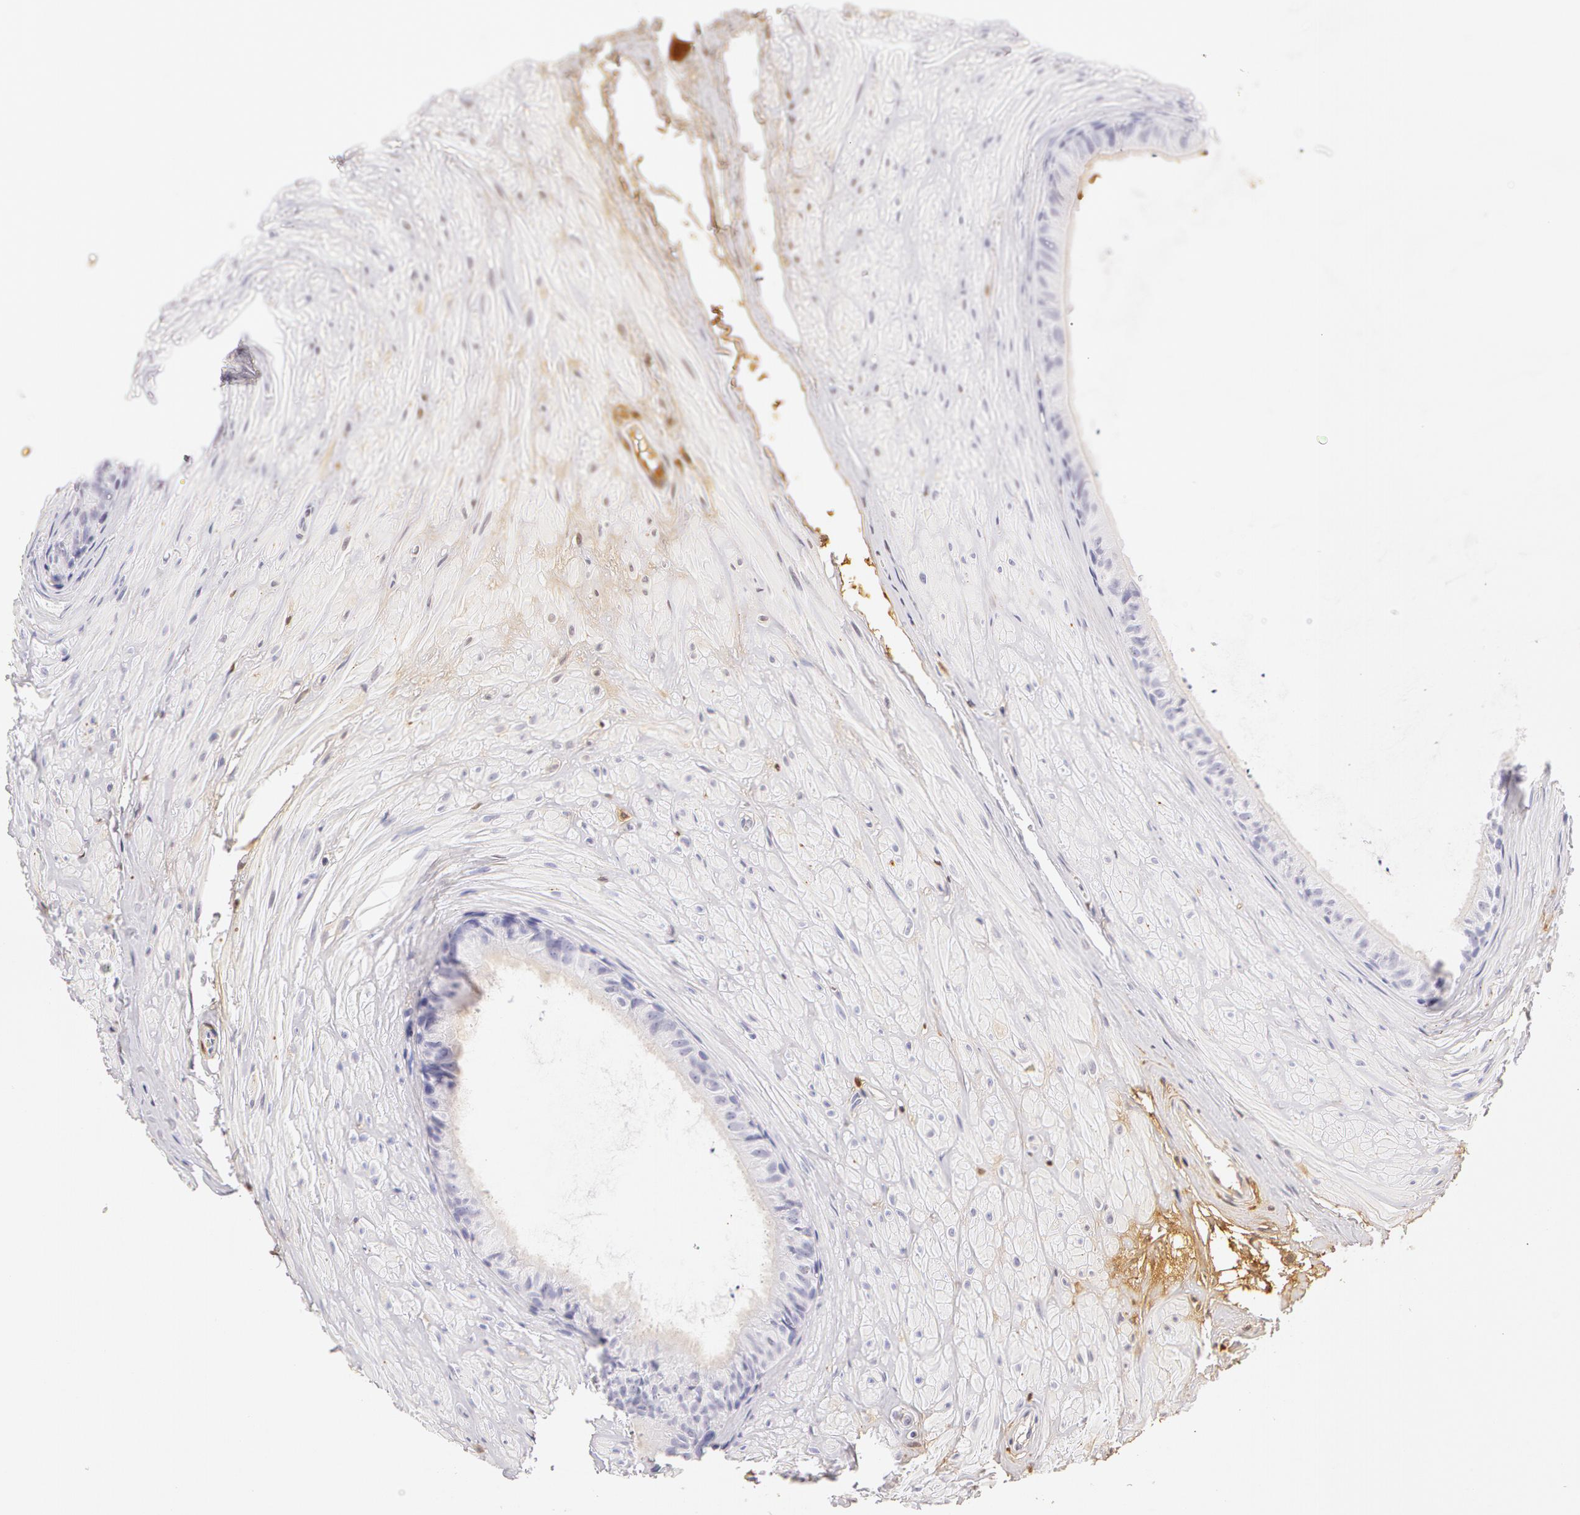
{"staining": {"intensity": "negative", "quantity": "none", "location": "none"}, "tissue": "epididymis", "cell_type": "Glandular cells", "image_type": "normal", "snomed": [{"axis": "morphology", "description": "Normal tissue, NOS"}, {"axis": "topography", "description": "Epididymis"}], "caption": "Glandular cells are negative for brown protein staining in unremarkable epididymis. The staining was performed using DAB (3,3'-diaminobenzidine) to visualize the protein expression in brown, while the nuclei were stained in blue with hematoxylin (Magnification: 20x).", "gene": "AHSG", "patient": {"sex": "male", "age": 52}}